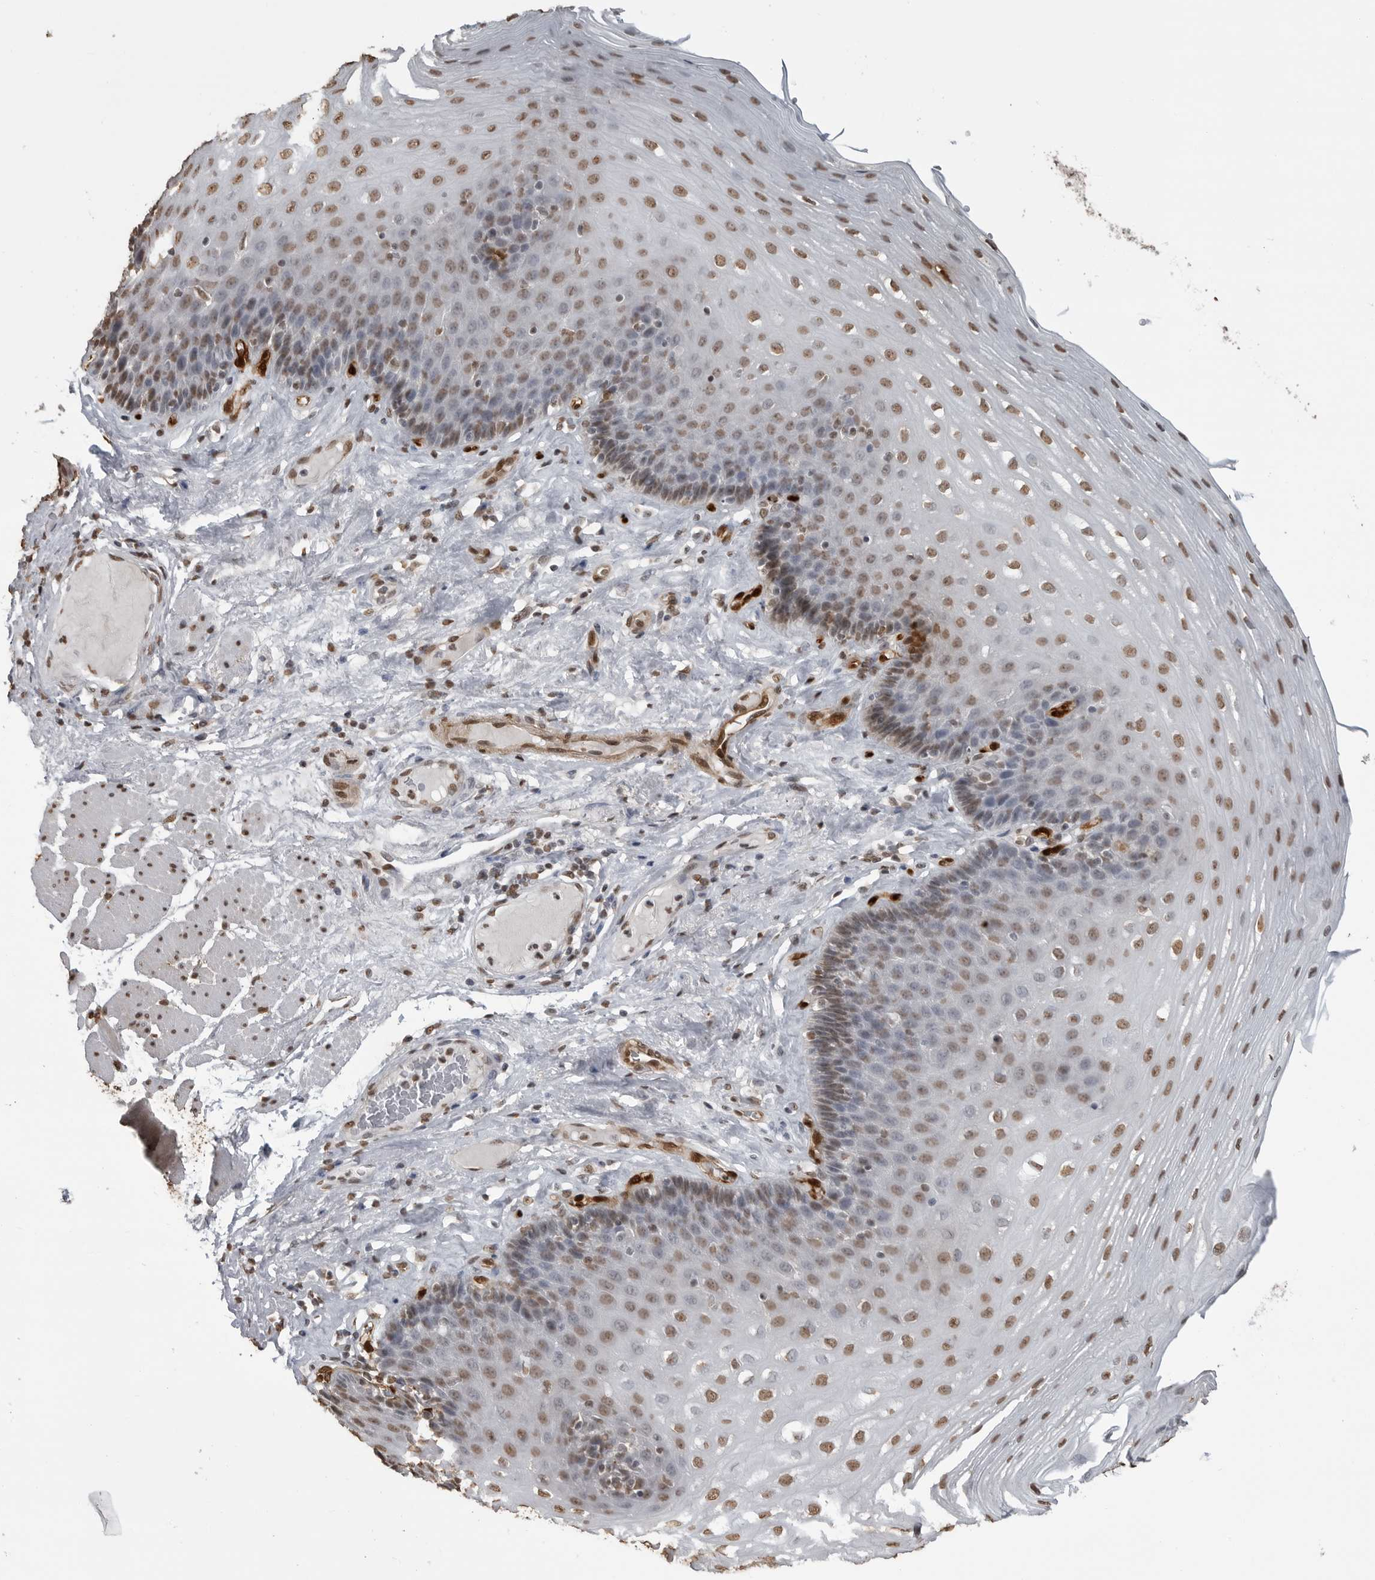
{"staining": {"intensity": "moderate", "quantity": ">75%", "location": "nuclear"}, "tissue": "esophagus", "cell_type": "Squamous epithelial cells", "image_type": "normal", "snomed": [{"axis": "morphology", "description": "Normal tissue, NOS"}, {"axis": "topography", "description": "Esophagus"}], "caption": "Moderate nuclear positivity for a protein is seen in approximately >75% of squamous epithelial cells of normal esophagus using immunohistochemistry.", "gene": "SMAD2", "patient": {"sex": "female", "age": 66}}